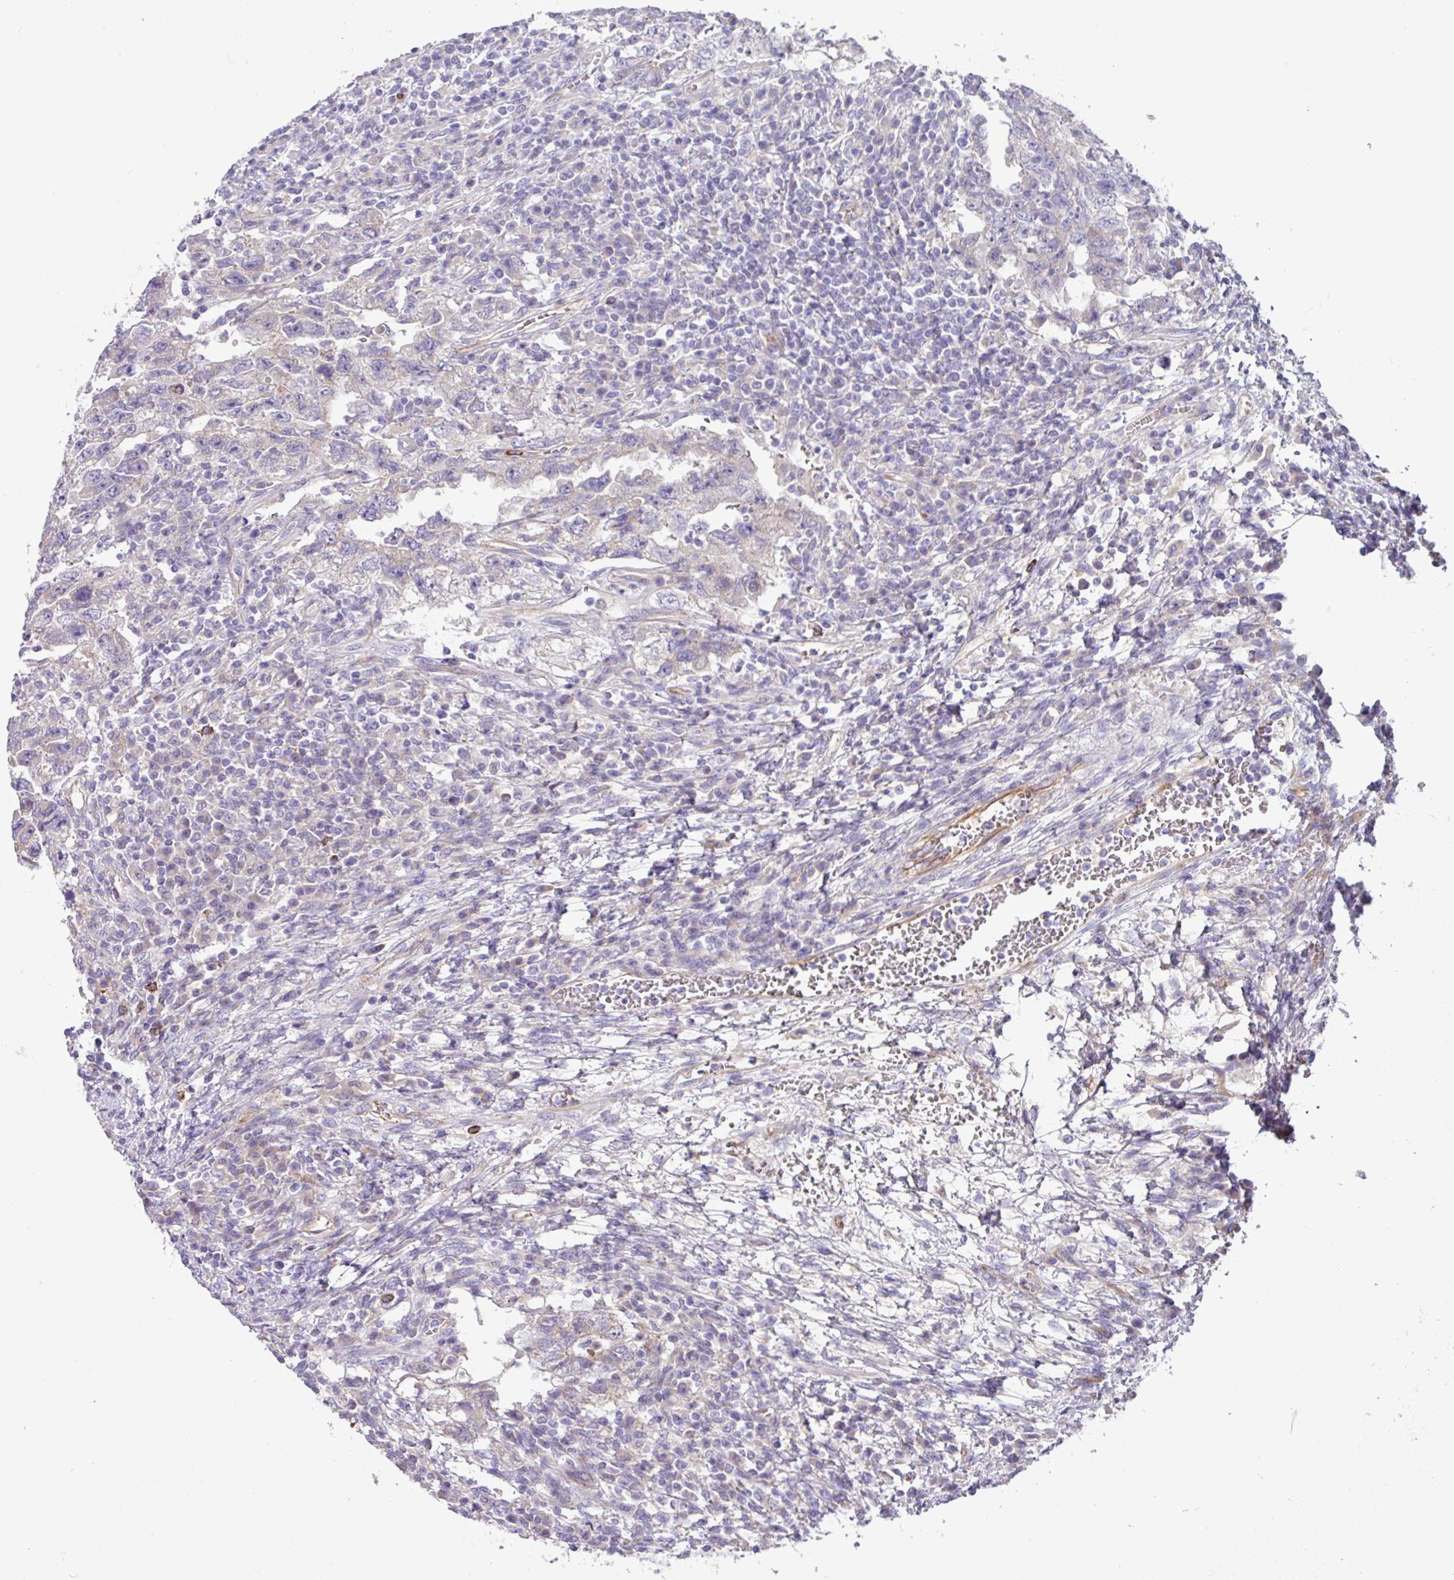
{"staining": {"intensity": "negative", "quantity": "none", "location": "none"}, "tissue": "testis cancer", "cell_type": "Tumor cells", "image_type": "cancer", "snomed": [{"axis": "morphology", "description": "Carcinoma, Embryonal, NOS"}, {"axis": "topography", "description": "Testis"}], "caption": "Tumor cells show no significant protein staining in testis embryonal carcinoma. The staining is performed using DAB (3,3'-diaminobenzidine) brown chromogen with nuclei counter-stained in using hematoxylin.", "gene": "MRM2", "patient": {"sex": "male", "age": 26}}